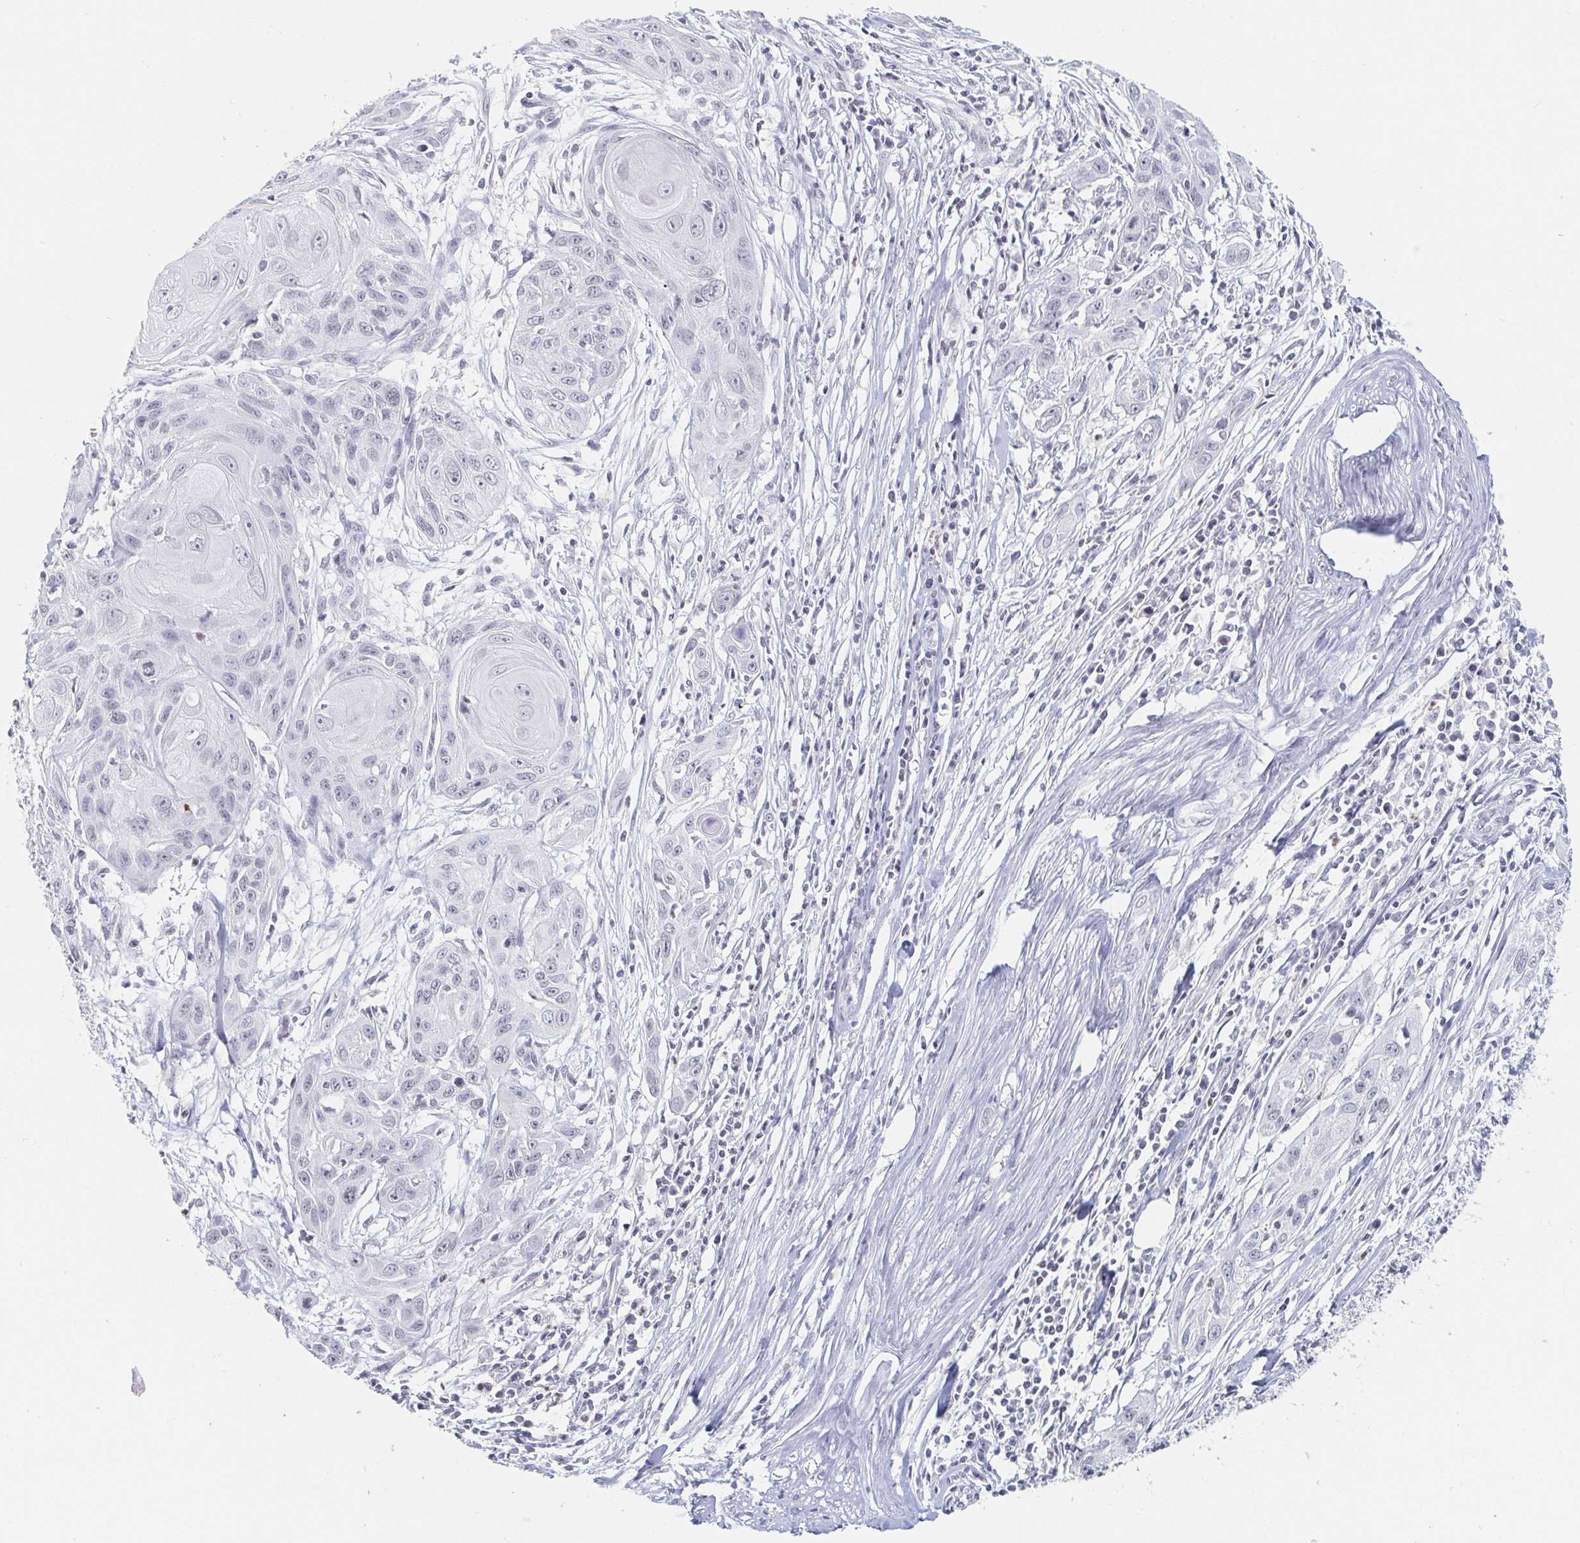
{"staining": {"intensity": "negative", "quantity": "none", "location": "none"}, "tissue": "skin cancer", "cell_type": "Tumor cells", "image_type": "cancer", "snomed": [{"axis": "morphology", "description": "Squamous cell carcinoma, NOS"}, {"axis": "topography", "description": "Skin"}, {"axis": "topography", "description": "Vulva"}], "caption": "A histopathology image of human skin squamous cell carcinoma is negative for staining in tumor cells. Nuclei are stained in blue.", "gene": "NME9", "patient": {"sex": "female", "age": 83}}